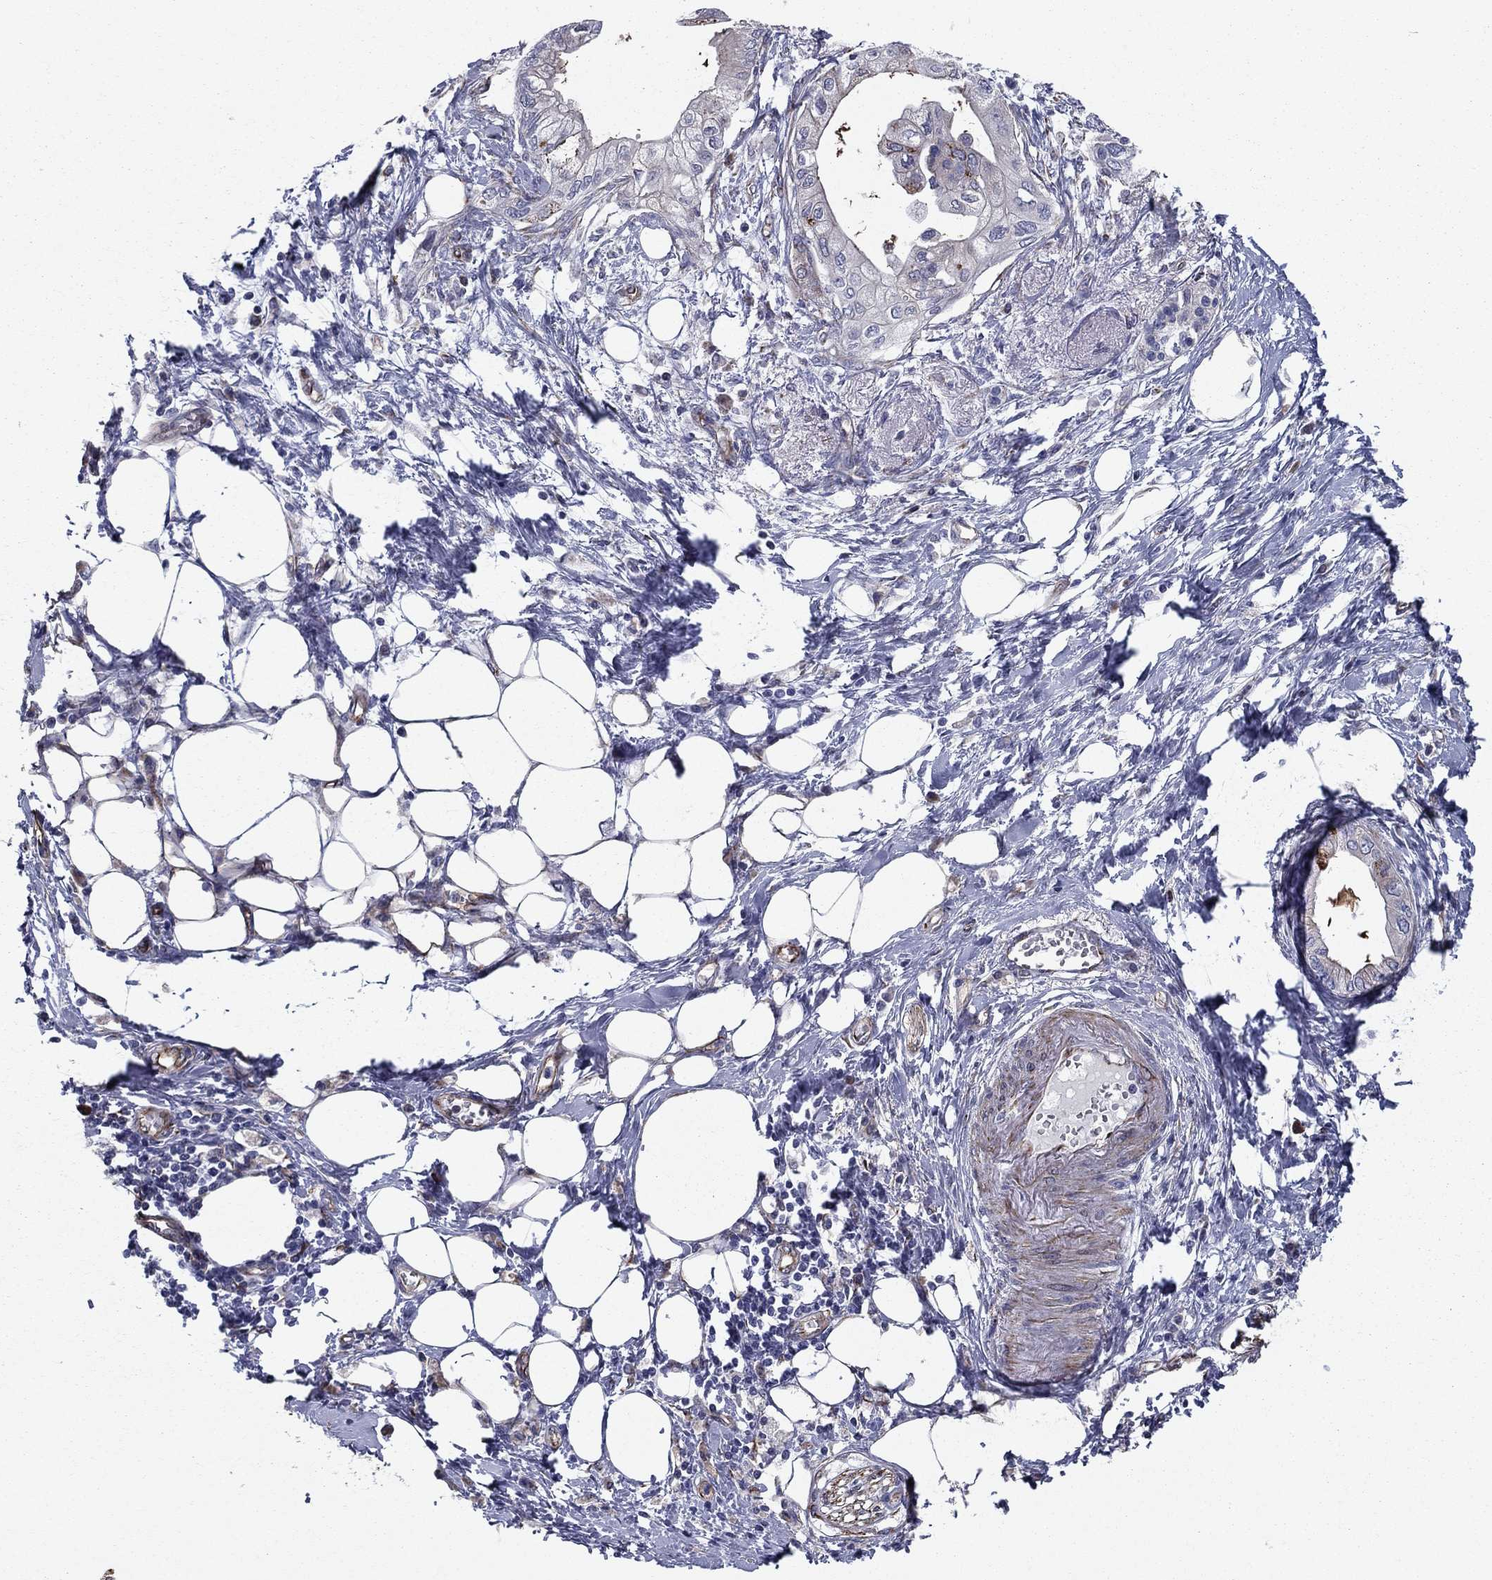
{"staining": {"intensity": "negative", "quantity": "none", "location": "none"}, "tissue": "pancreatic cancer", "cell_type": "Tumor cells", "image_type": "cancer", "snomed": [{"axis": "morphology", "description": "Normal tissue, NOS"}, {"axis": "morphology", "description": "Adenocarcinoma, NOS"}, {"axis": "topography", "description": "Pancreas"}, {"axis": "topography", "description": "Duodenum"}], "caption": "This is a micrograph of immunohistochemistry staining of pancreatic adenocarcinoma, which shows no positivity in tumor cells.", "gene": "CLSTN1", "patient": {"sex": "female", "age": 60}}